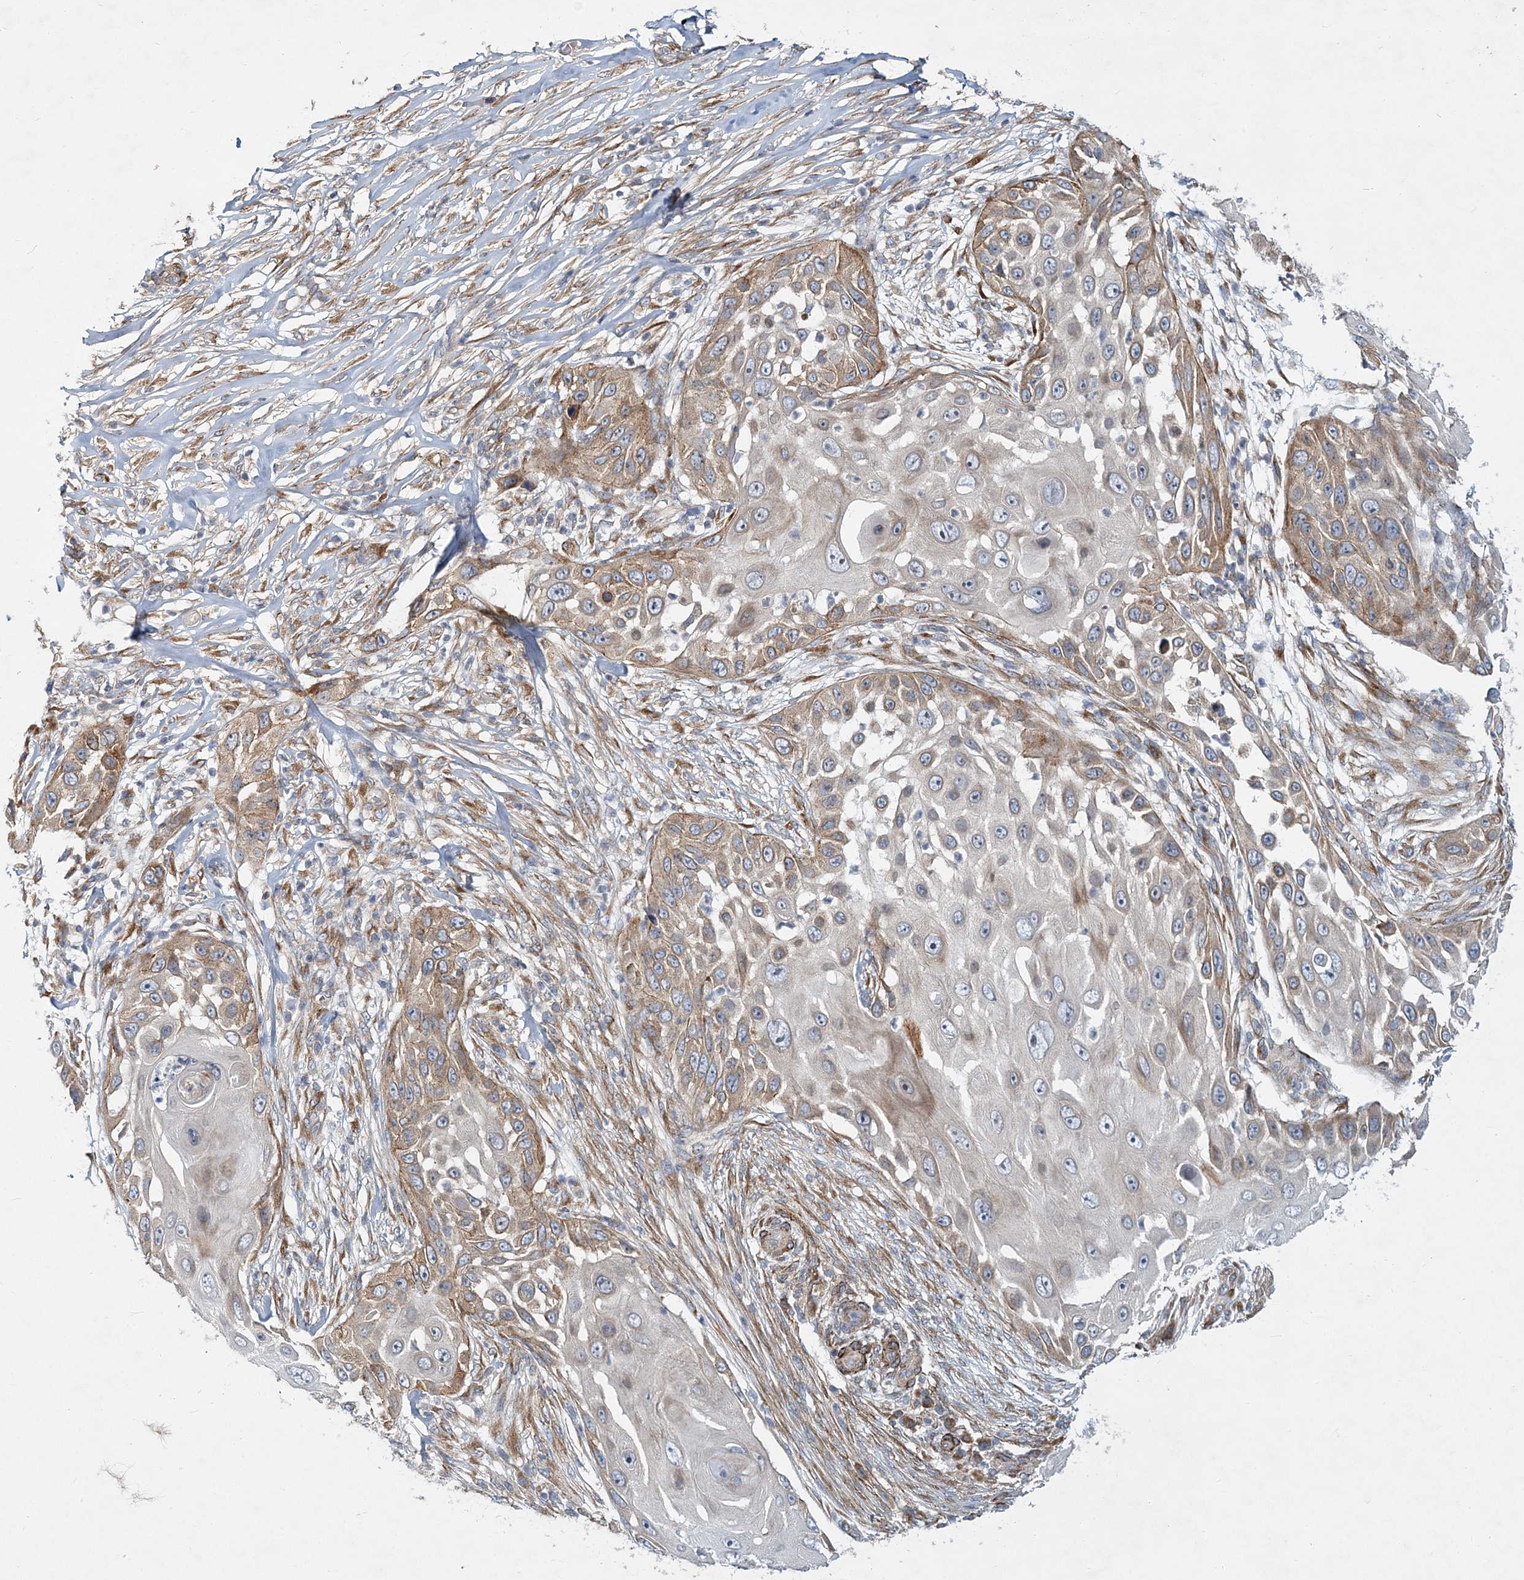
{"staining": {"intensity": "weak", "quantity": "25%-75%", "location": "cytoplasmic/membranous"}, "tissue": "skin cancer", "cell_type": "Tumor cells", "image_type": "cancer", "snomed": [{"axis": "morphology", "description": "Squamous cell carcinoma, NOS"}, {"axis": "topography", "description": "Skin"}], "caption": "A brown stain shows weak cytoplasmic/membranous expression of a protein in skin cancer tumor cells. The protein of interest is stained brown, and the nuclei are stained in blue (DAB (3,3'-diaminobenzidine) IHC with brightfield microscopy, high magnification).", "gene": "NBAS", "patient": {"sex": "female", "age": 44}}